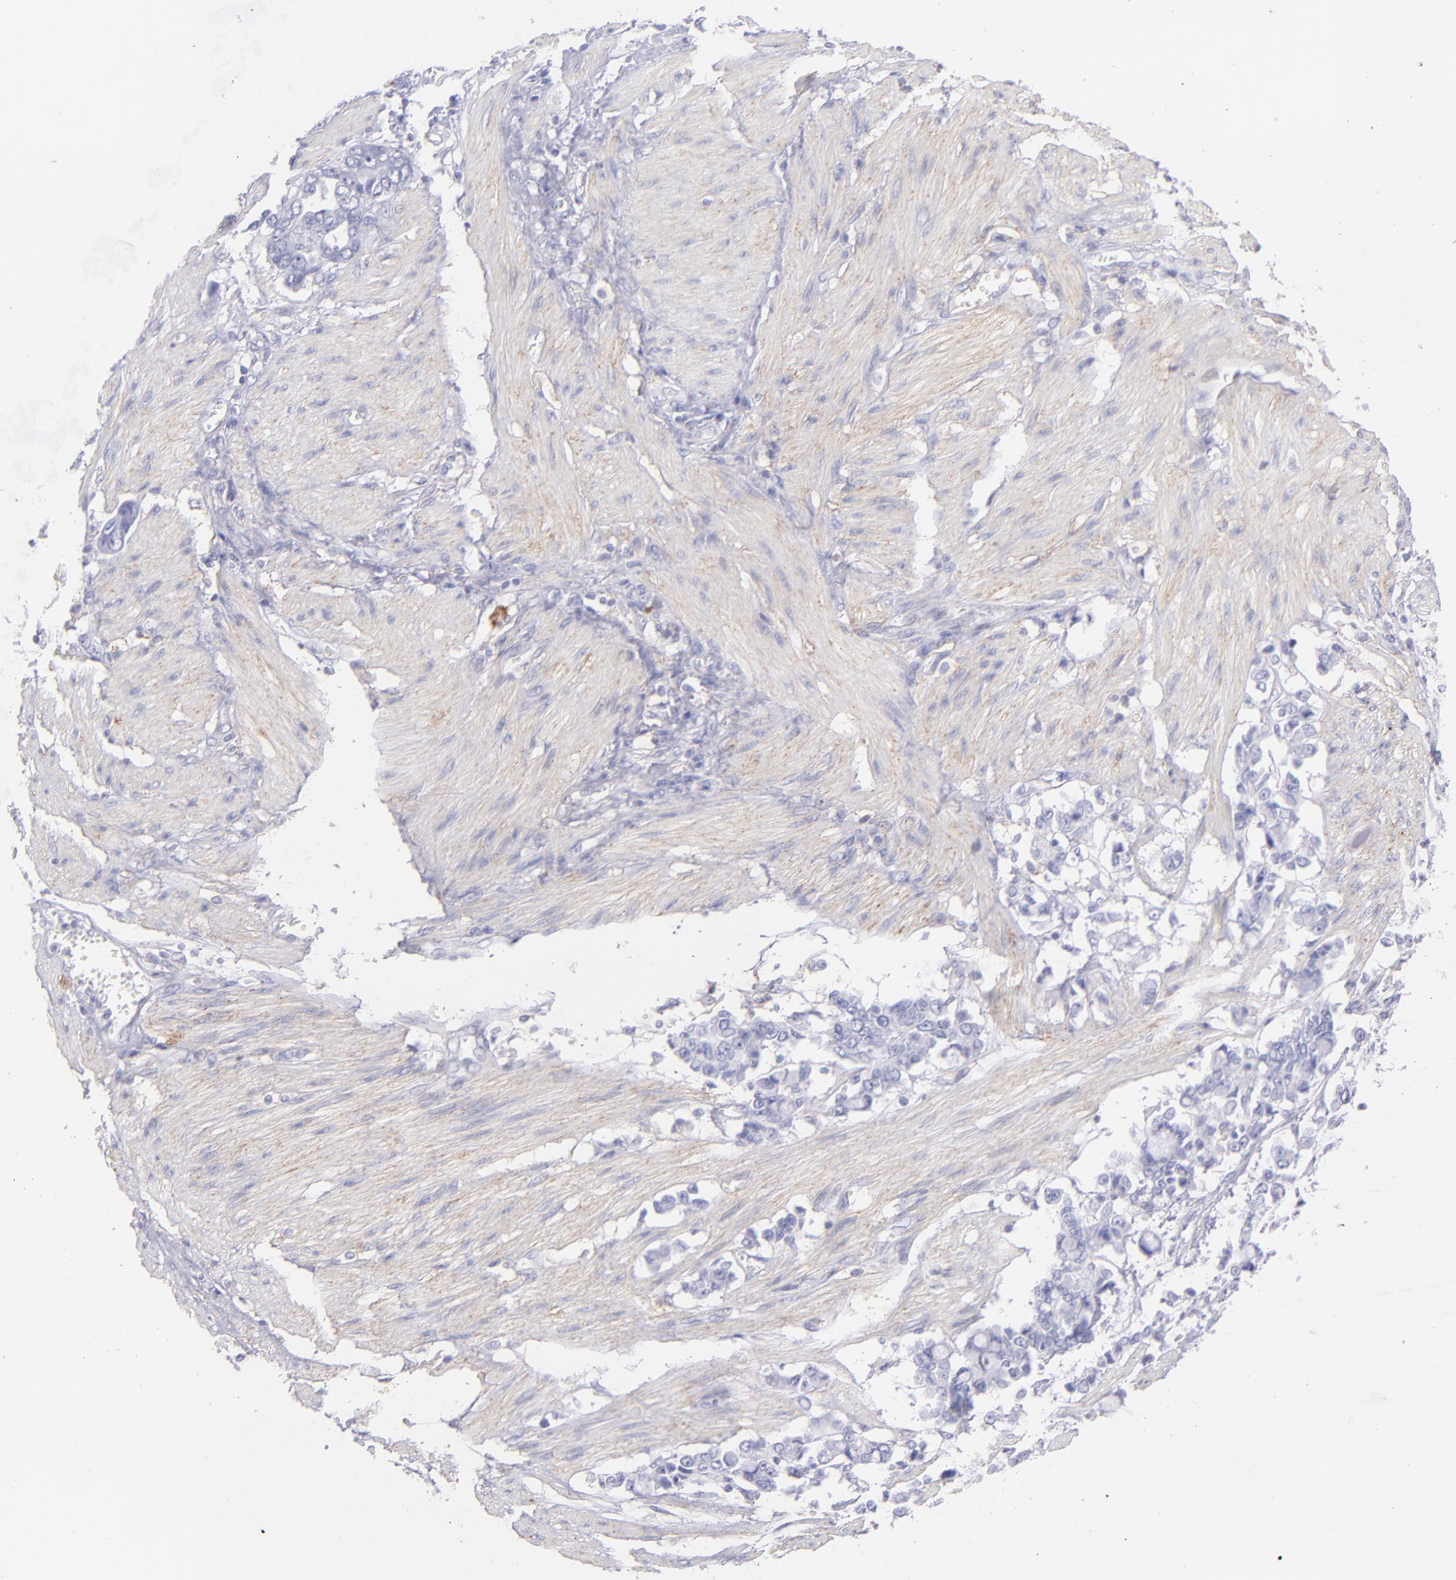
{"staining": {"intensity": "negative", "quantity": "none", "location": "none"}, "tissue": "stomach cancer", "cell_type": "Tumor cells", "image_type": "cancer", "snomed": [{"axis": "morphology", "description": "Adenocarcinoma, NOS"}, {"axis": "topography", "description": "Stomach"}], "caption": "IHC of stomach cancer (adenocarcinoma) demonstrates no expression in tumor cells.", "gene": "CD81", "patient": {"sex": "male", "age": 78}}